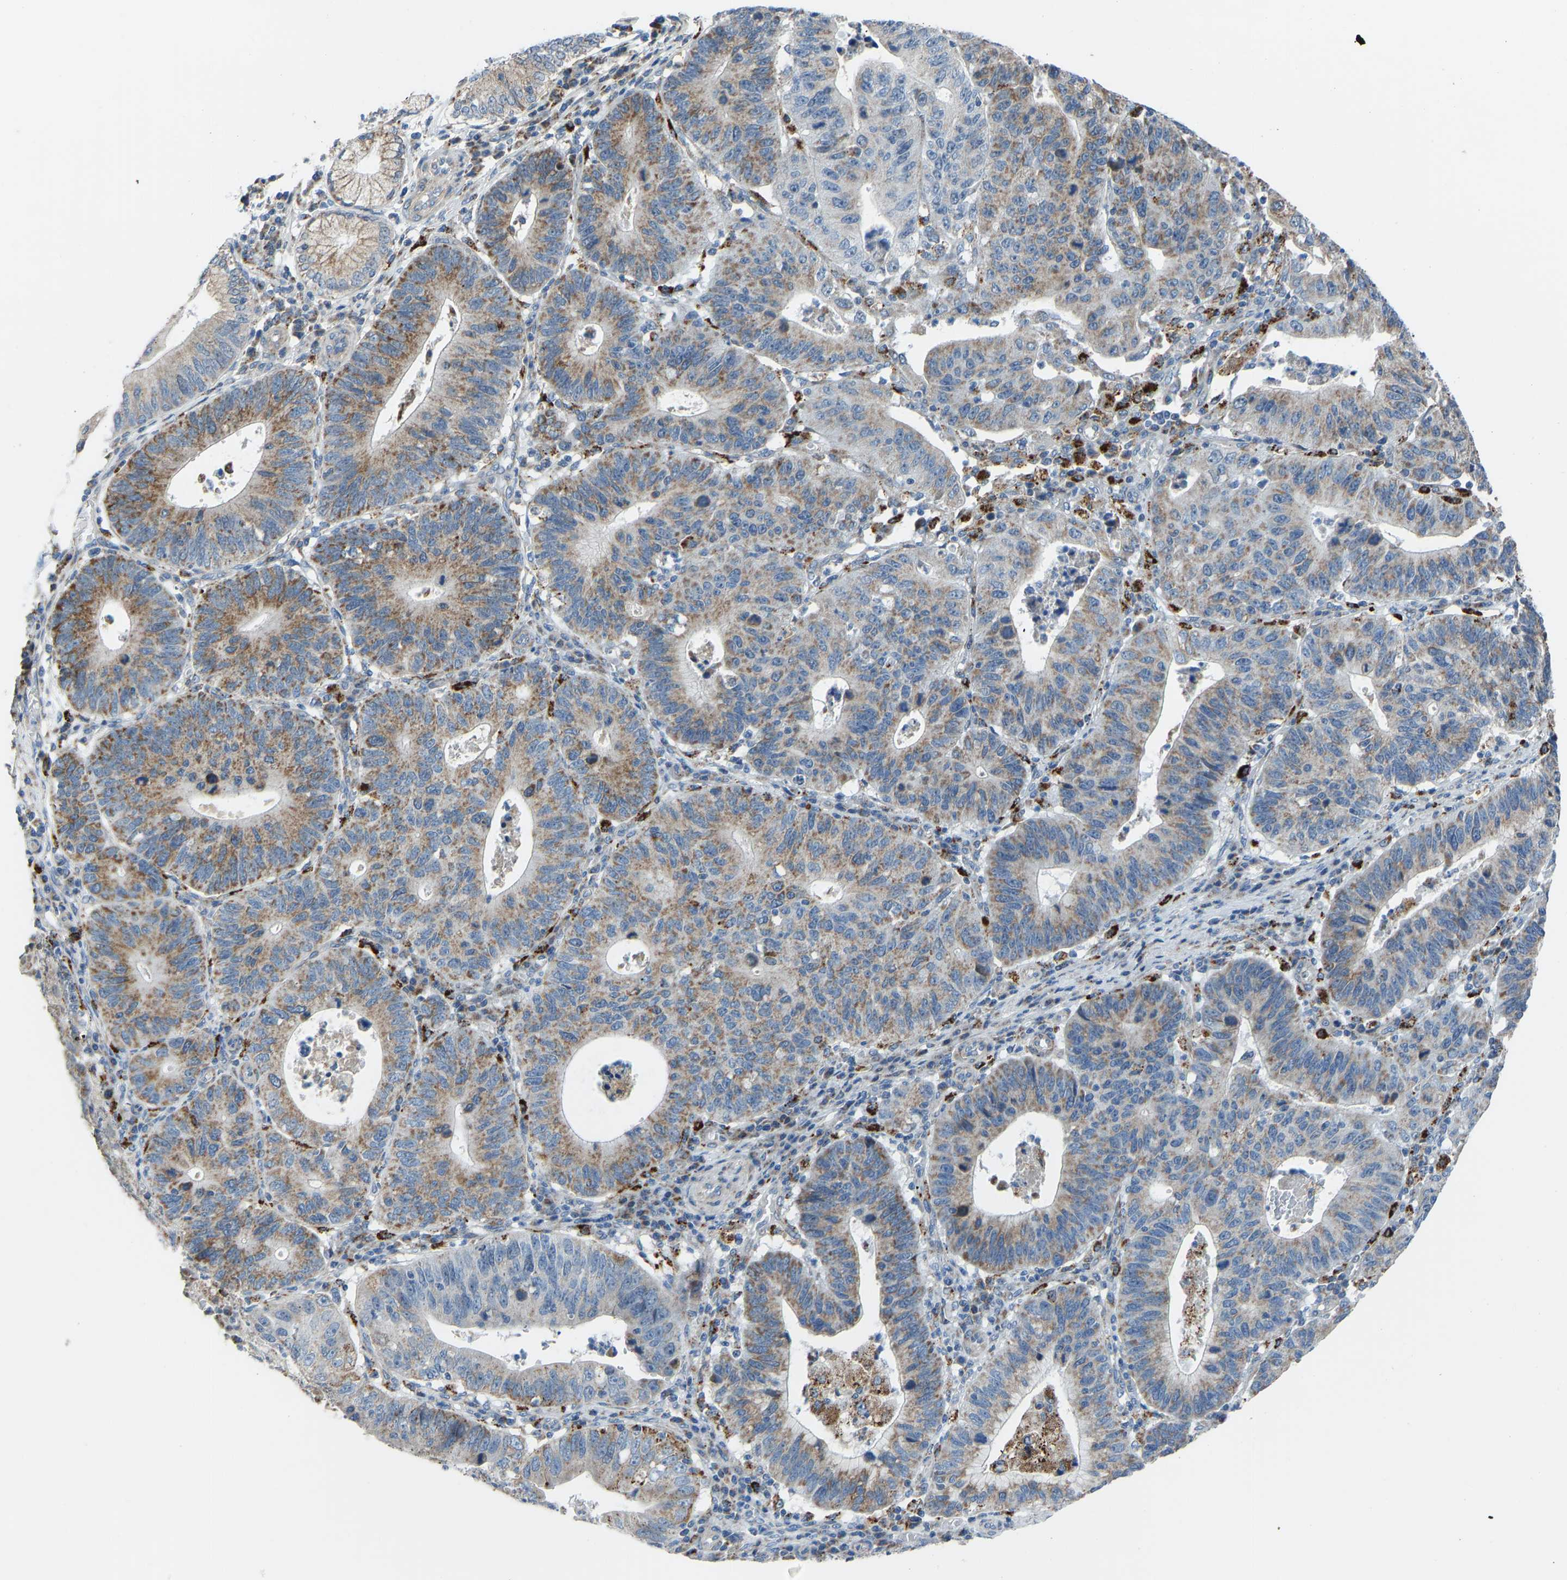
{"staining": {"intensity": "moderate", "quantity": ">75%", "location": "cytoplasmic/membranous"}, "tissue": "stomach cancer", "cell_type": "Tumor cells", "image_type": "cancer", "snomed": [{"axis": "morphology", "description": "Adenocarcinoma, NOS"}, {"axis": "topography", "description": "Stomach"}], "caption": "IHC micrograph of human stomach adenocarcinoma stained for a protein (brown), which shows medium levels of moderate cytoplasmic/membranous staining in about >75% of tumor cells.", "gene": "SMIM20", "patient": {"sex": "male", "age": 59}}